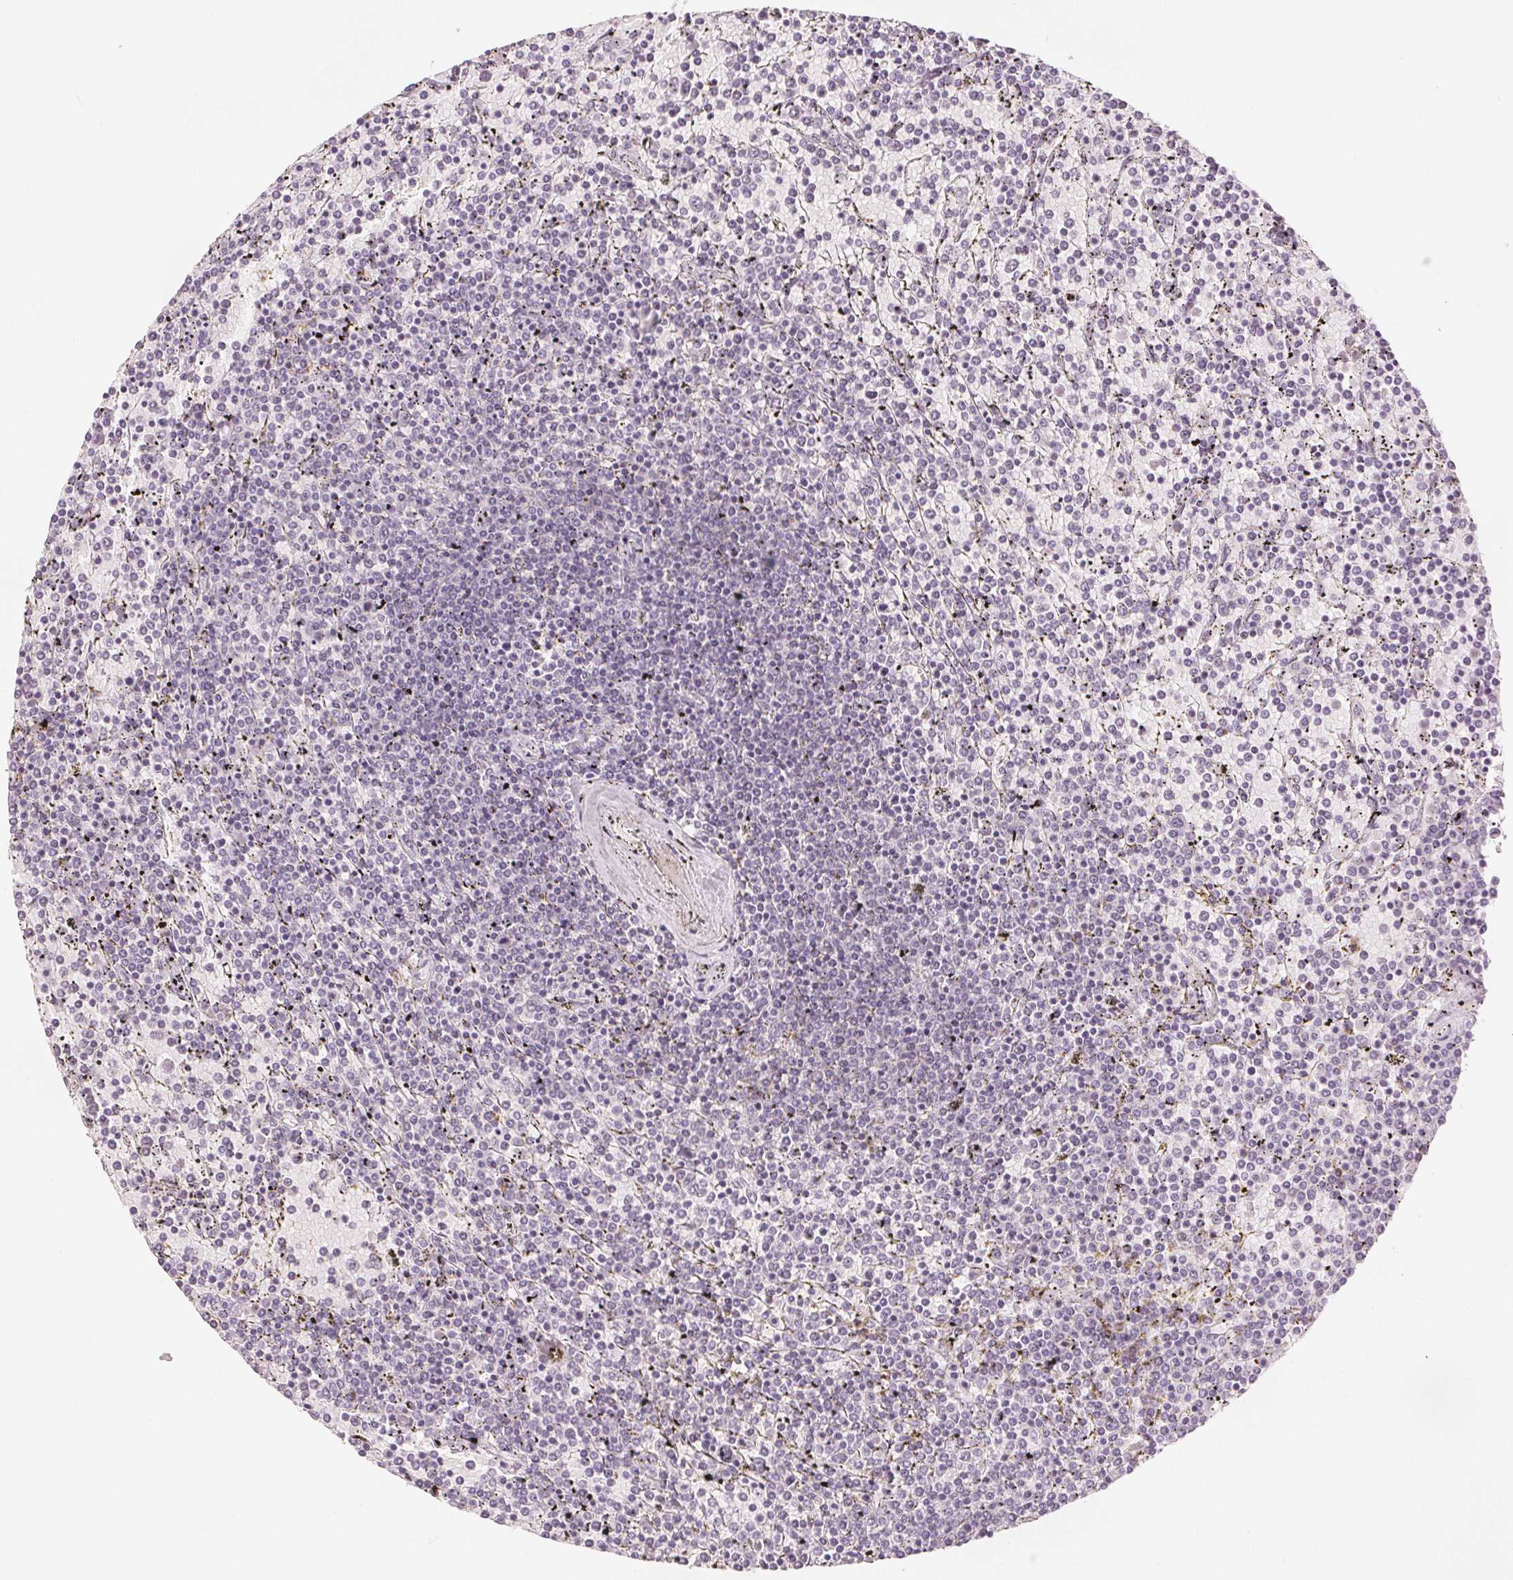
{"staining": {"intensity": "negative", "quantity": "none", "location": "none"}, "tissue": "lymphoma", "cell_type": "Tumor cells", "image_type": "cancer", "snomed": [{"axis": "morphology", "description": "Malignant lymphoma, non-Hodgkin's type, Low grade"}, {"axis": "topography", "description": "Spleen"}], "caption": "High power microscopy histopathology image of an immunohistochemistry image of lymphoma, revealing no significant positivity in tumor cells.", "gene": "SCGN", "patient": {"sex": "female", "age": 77}}